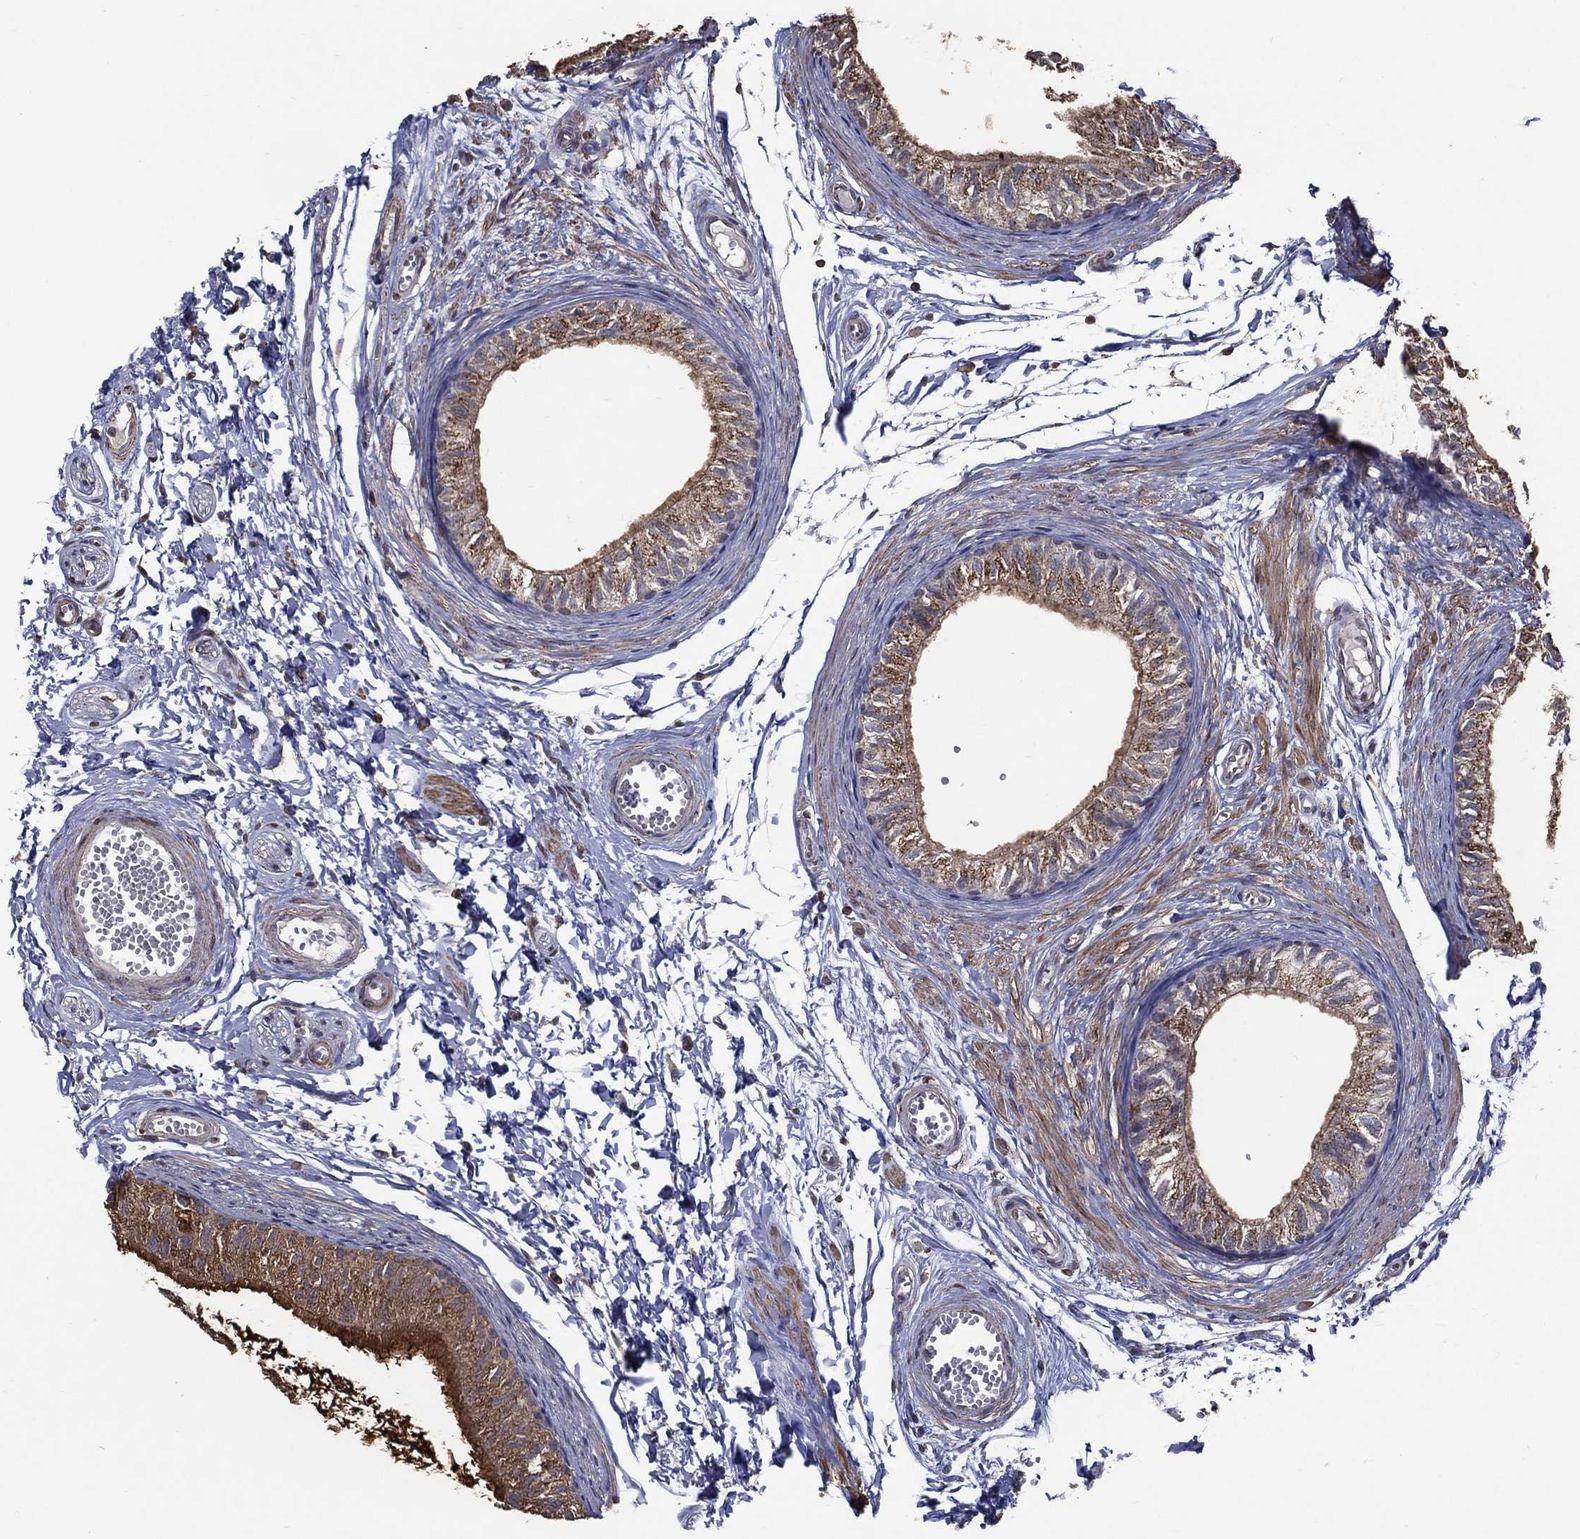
{"staining": {"intensity": "strong", "quantity": "25%-75%", "location": "cytoplasmic/membranous"}, "tissue": "epididymis", "cell_type": "Glandular cells", "image_type": "normal", "snomed": [{"axis": "morphology", "description": "Normal tissue, NOS"}, {"axis": "topography", "description": "Epididymis"}], "caption": "Epididymis stained for a protein (brown) exhibits strong cytoplasmic/membranous positive staining in about 25%-75% of glandular cells.", "gene": "GPR183", "patient": {"sex": "male", "age": 22}}